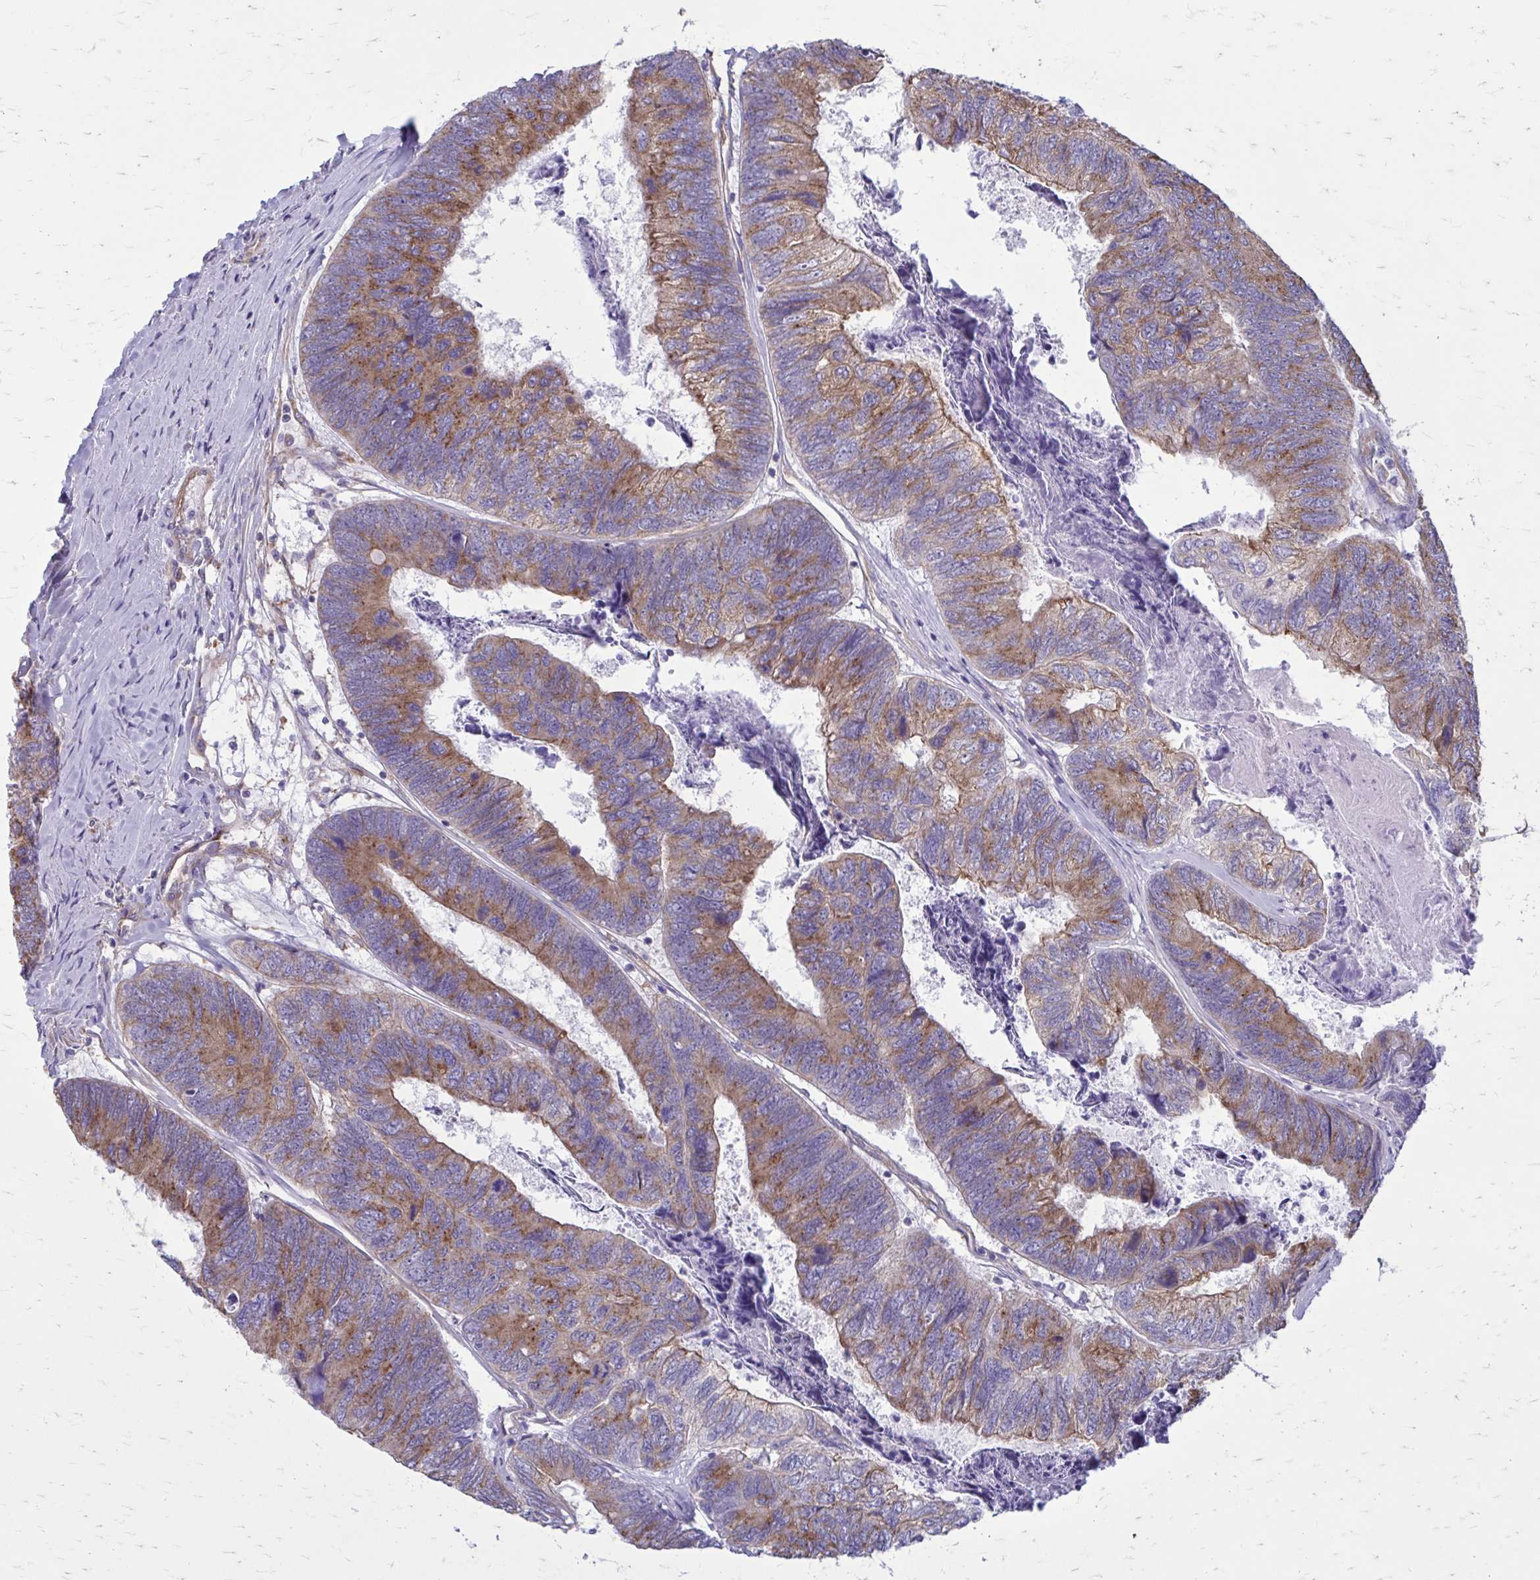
{"staining": {"intensity": "moderate", "quantity": ">75%", "location": "cytoplasmic/membranous"}, "tissue": "colorectal cancer", "cell_type": "Tumor cells", "image_type": "cancer", "snomed": [{"axis": "morphology", "description": "Adenocarcinoma, NOS"}, {"axis": "topography", "description": "Colon"}], "caption": "Moderate cytoplasmic/membranous protein staining is identified in about >75% of tumor cells in colorectal adenocarcinoma.", "gene": "CLTA", "patient": {"sex": "female", "age": 67}}